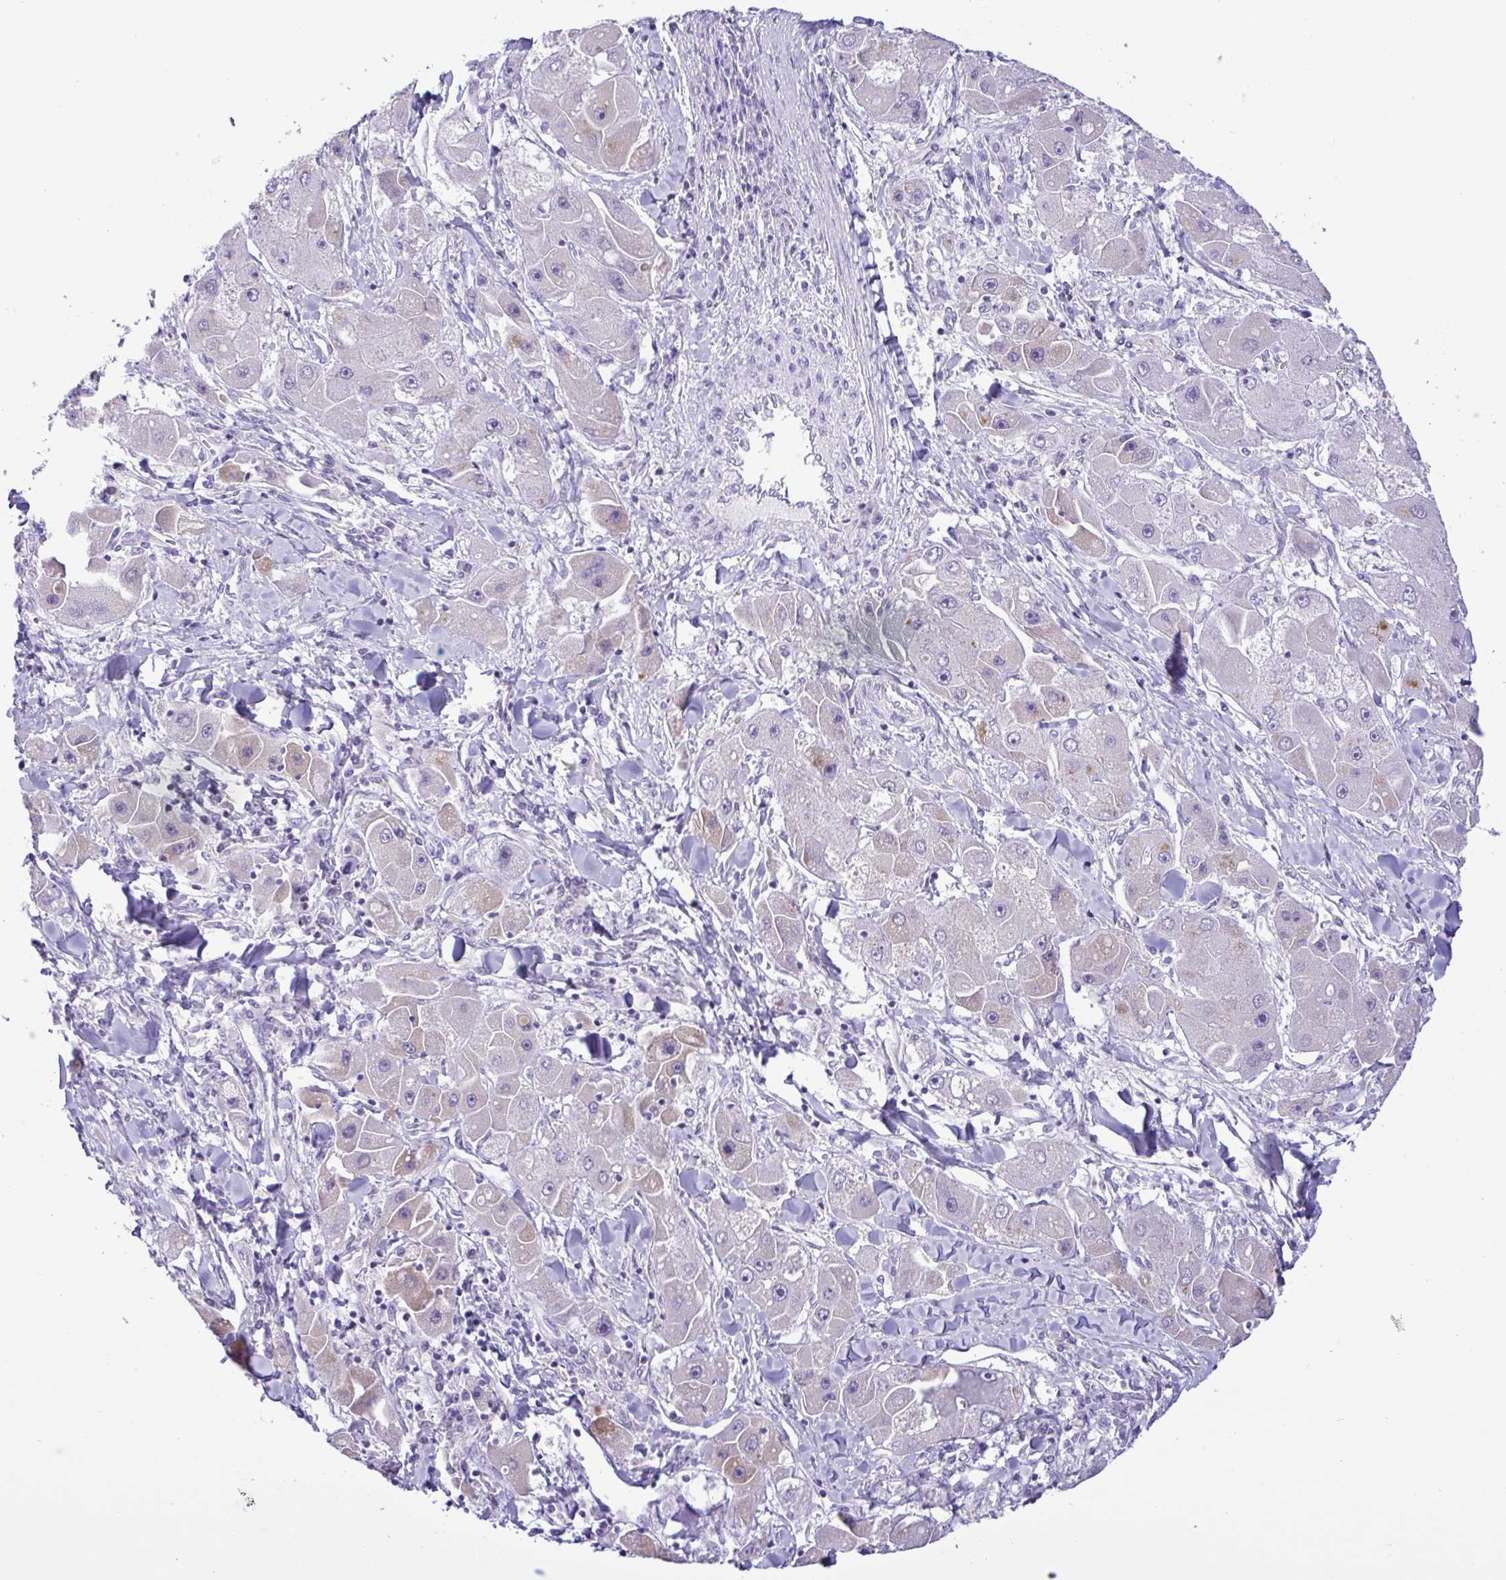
{"staining": {"intensity": "negative", "quantity": "none", "location": "none"}, "tissue": "liver cancer", "cell_type": "Tumor cells", "image_type": "cancer", "snomed": [{"axis": "morphology", "description": "Carcinoma, Hepatocellular, NOS"}, {"axis": "topography", "description": "Liver"}], "caption": "The micrograph exhibits no significant expression in tumor cells of liver cancer.", "gene": "SREBF1", "patient": {"sex": "male", "age": 24}}